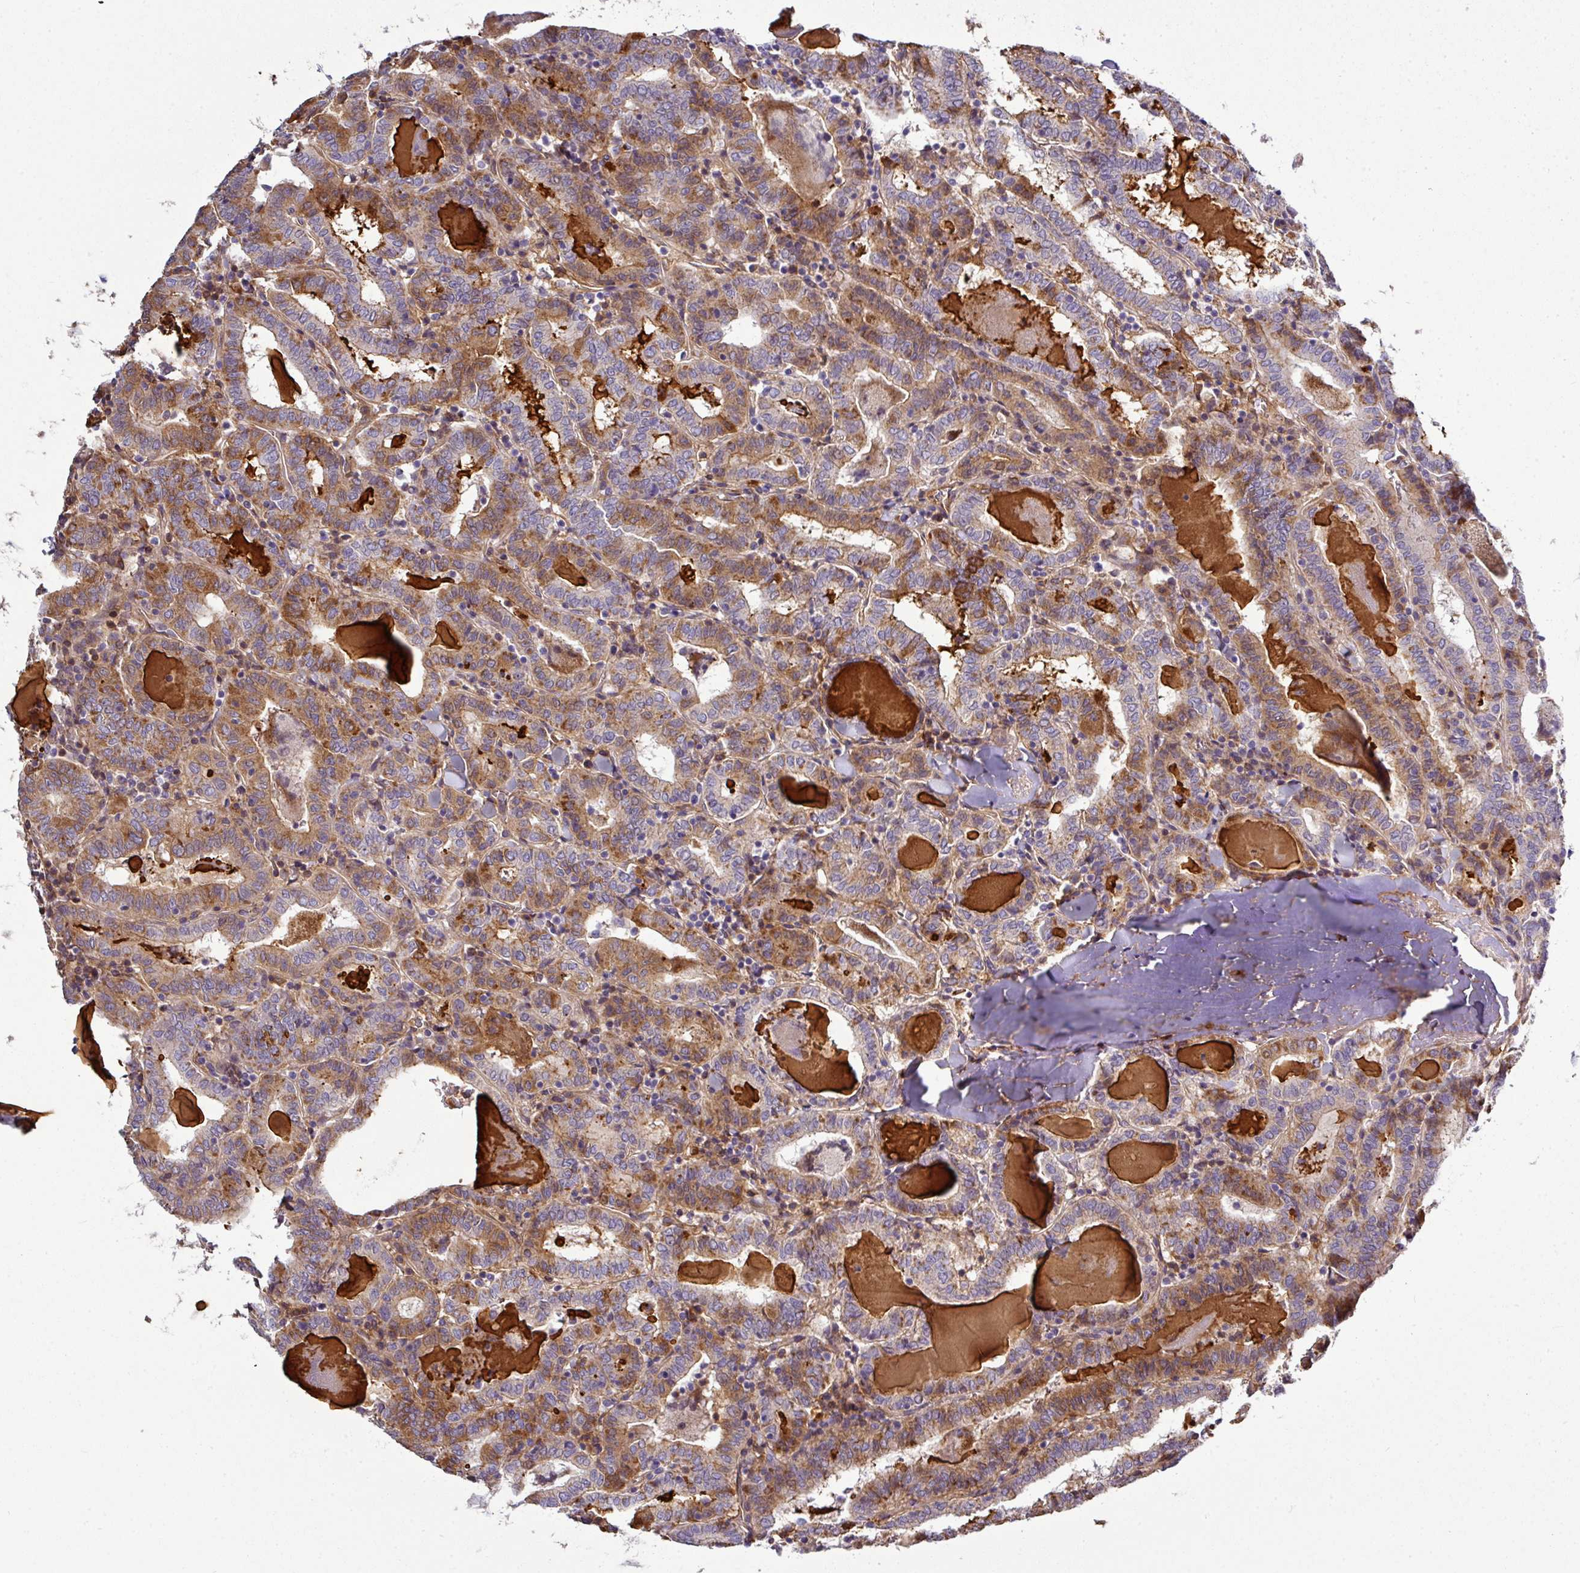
{"staining": {"intensity": "moderate", "quantity": "25%-75%", "location": "cytoplasmic/membranous"}, "tissue": "thyroid cancer", "cell_type": "Tumor cells", "image_type": "cancer", "snomed": [{"axis": "morphology", "description": "Papillary adenocarcinoma, NOS"}, {"axis": "topography", "description": "Thyroid gland"}], "caption": "This micrograph exhibits IHC staining of thyroid cancer, with medium moderate cytoplasmic/membranous staining in approximately 25%-75% of tumor cells.", "gene": "GAN", "patient": {"sex": "female", "age": 72}}